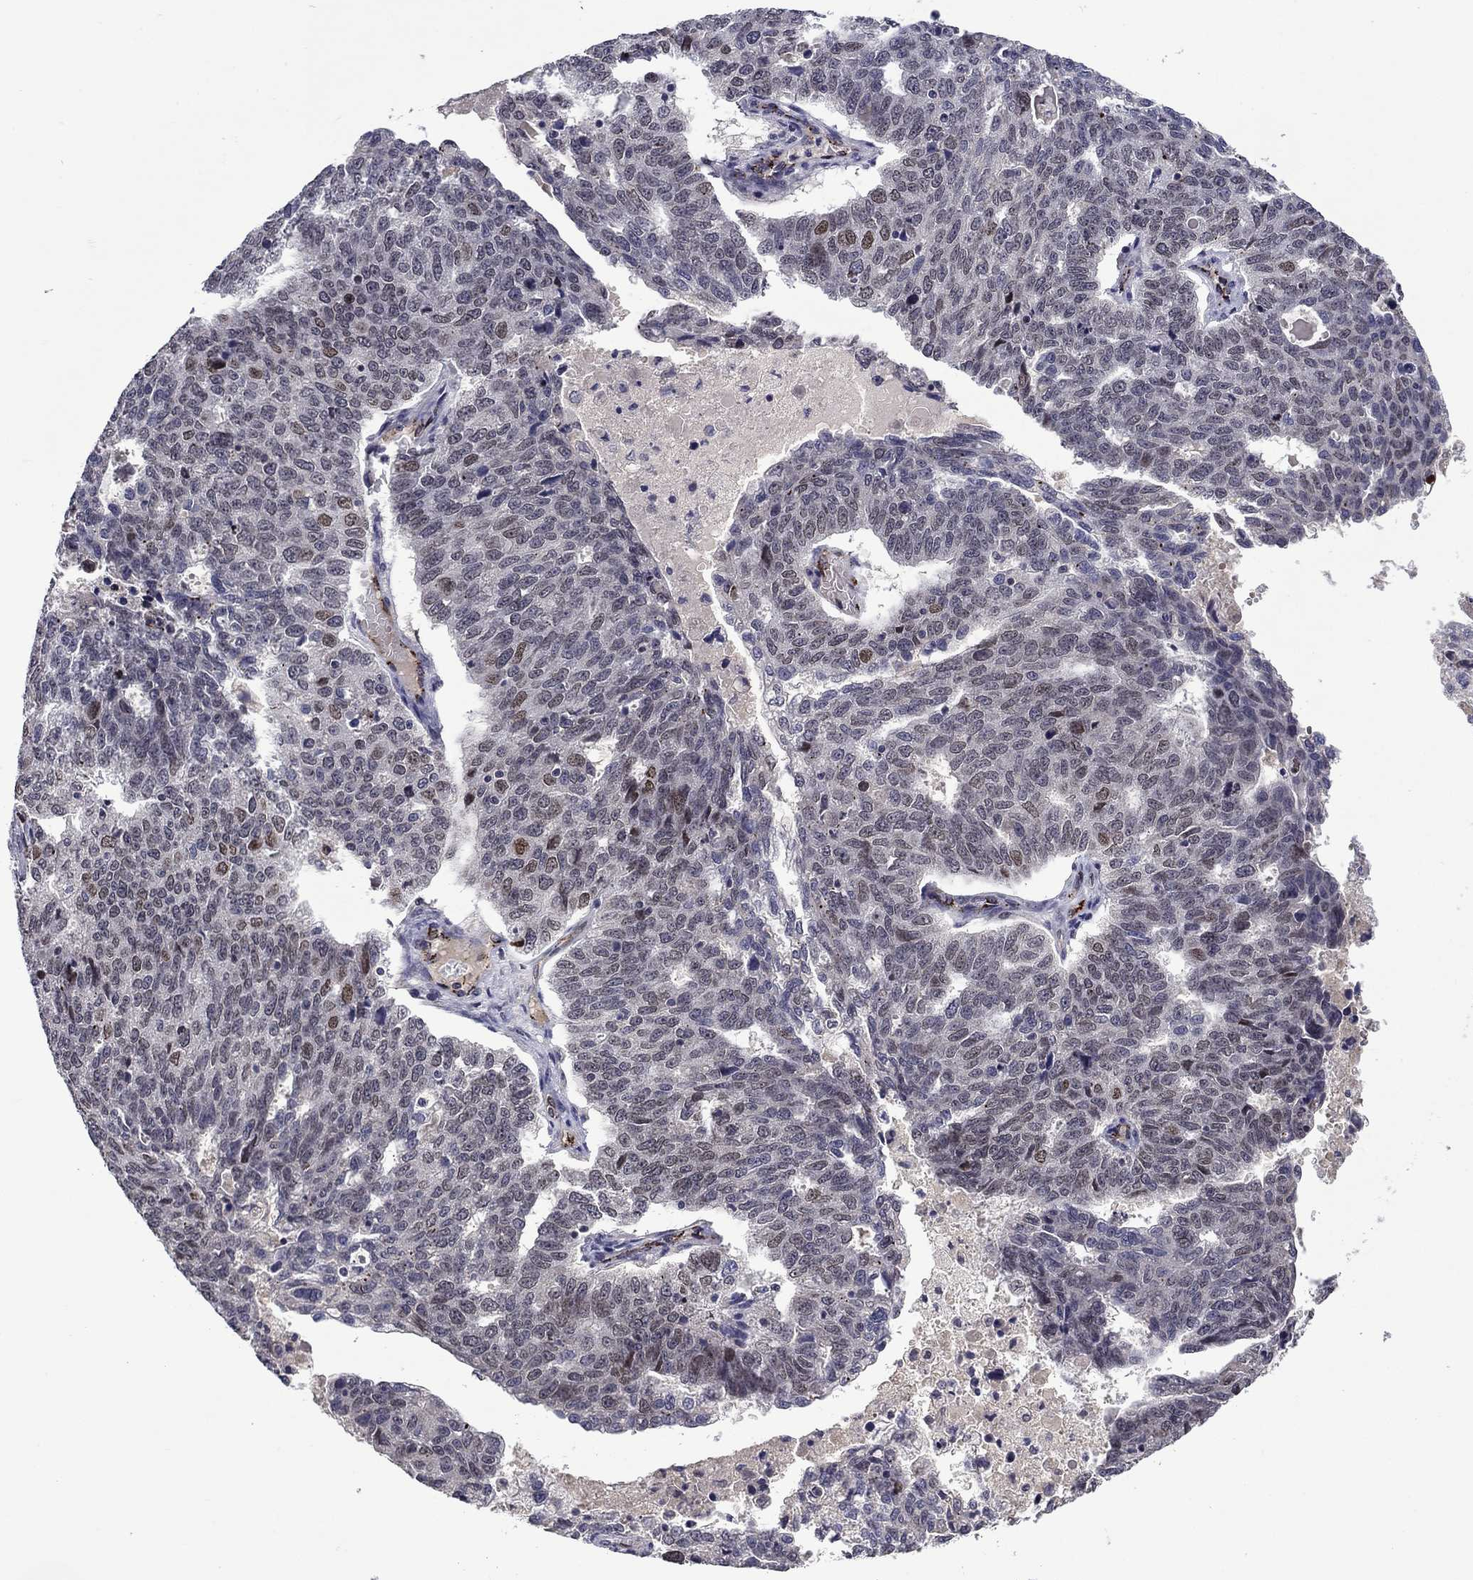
{"staining": {"intensity": "weak", "quantity": "<25%", "location": "nuclear"}, "tissue": "ovarian cancer", "cell_type": "Tumor cells", "image_type": "cancer", "snomed": [{"axis": "morphology", "description": "Cystadenocarcinoma, serous, NOS"}, {"axis": "topography", "description": "Ovary"}], "caption": "The photomicrograph displays no significant positivity in tumor cells of ovarian cancer (serous cystadenocarcinoma).", "gene": "SLITRK1", "patient": {"sex": "female", "age": 71}}